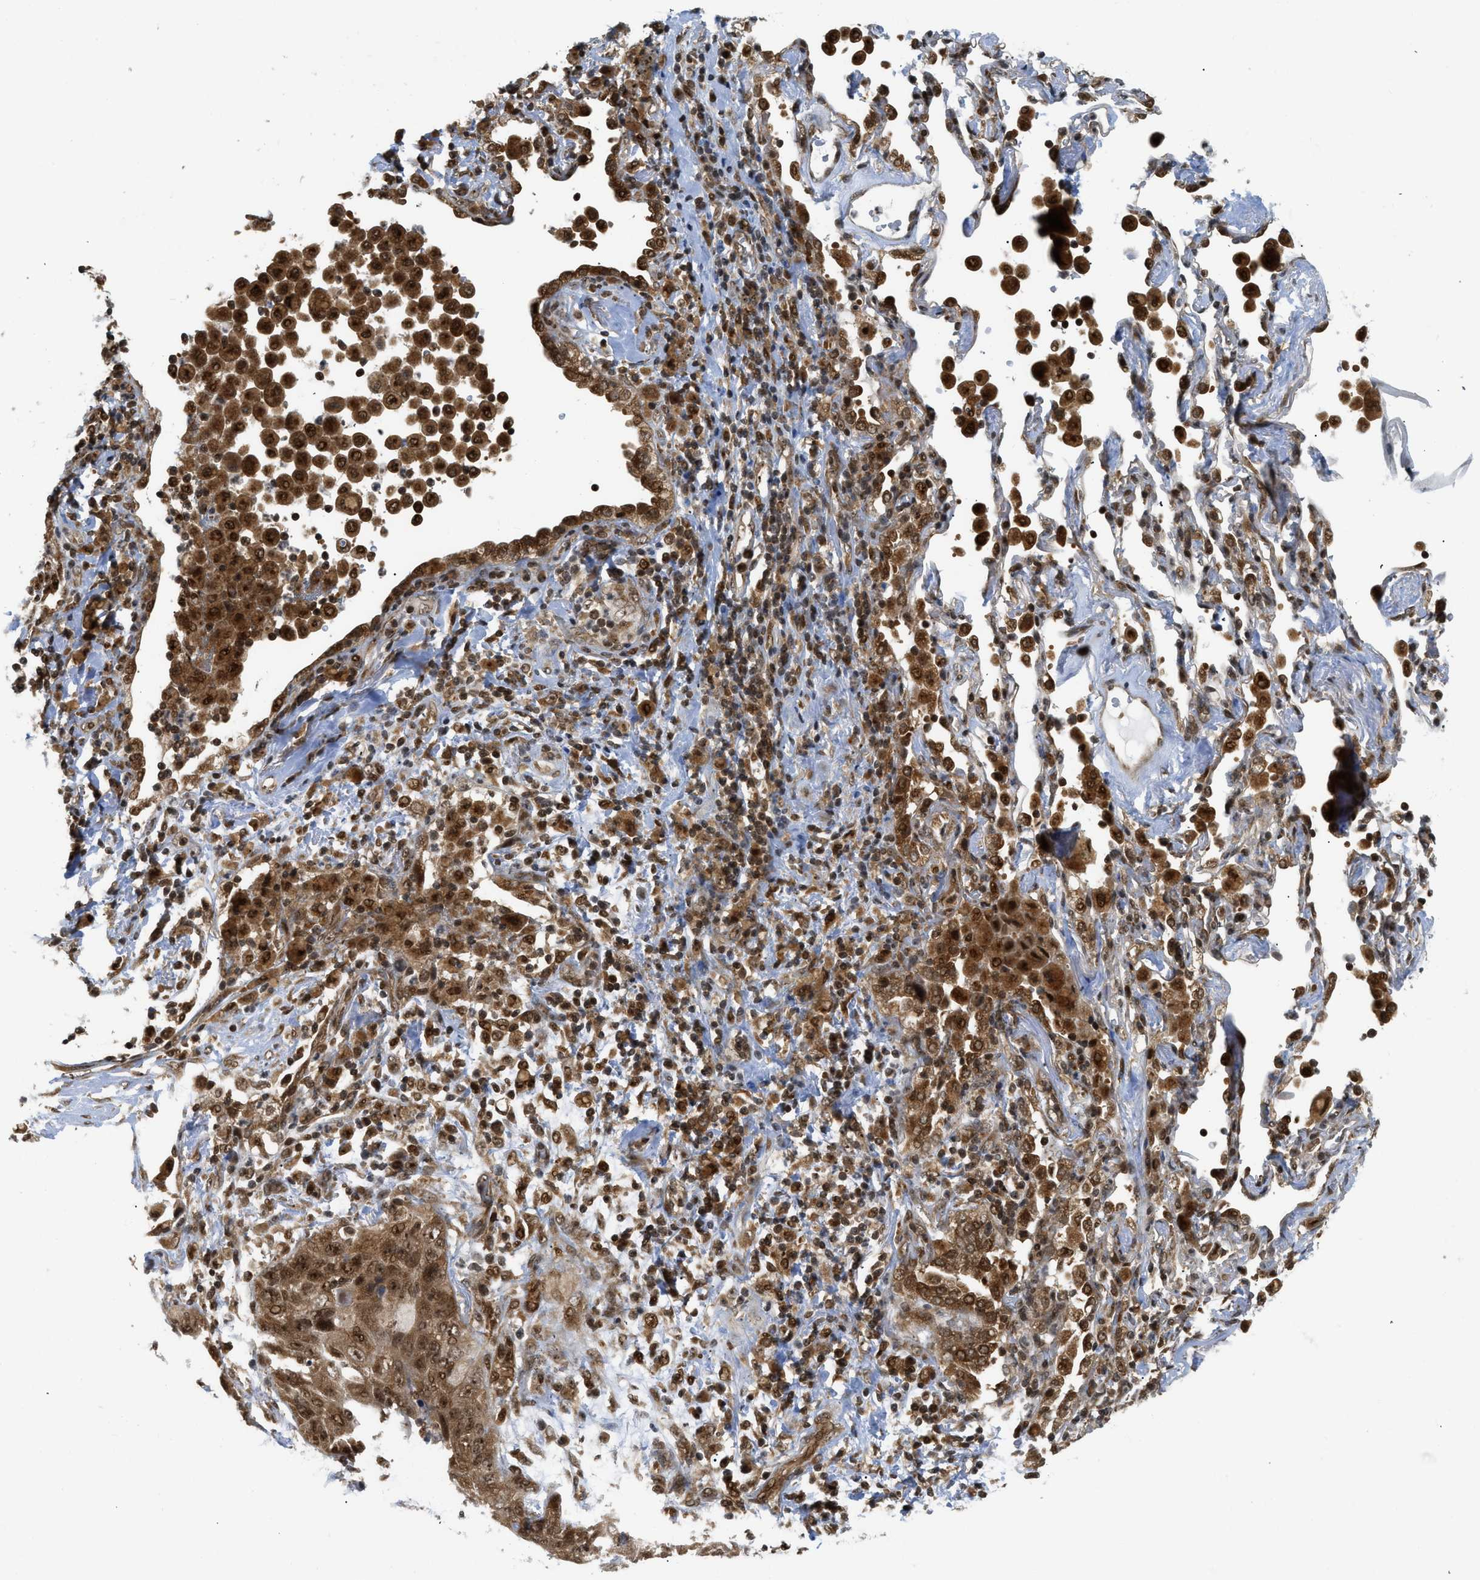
{"staining": {"intensity": "moderate", "quantity": ">75%", "location": "cytoplasmic/membranous,nuclear"}, "tissue": "lung cancer", "cell_type": "Tumor cells", "image_type": "cancer", "snomed": [{"axis": "morphology", "description": "Squamous cell carcinoma, NOS"}, {"axis": "topography", "description": "Lung"}], "caption": "Immunohistochemistry (DAB) staining of squamous cell carcinoma (lung) displays moderate cytoplasmic/membranous and nuclear protein expression in approximately >75% of tumor cells.", "gene": "TACC1", "patient": {"sex": "female", "age": 67}}